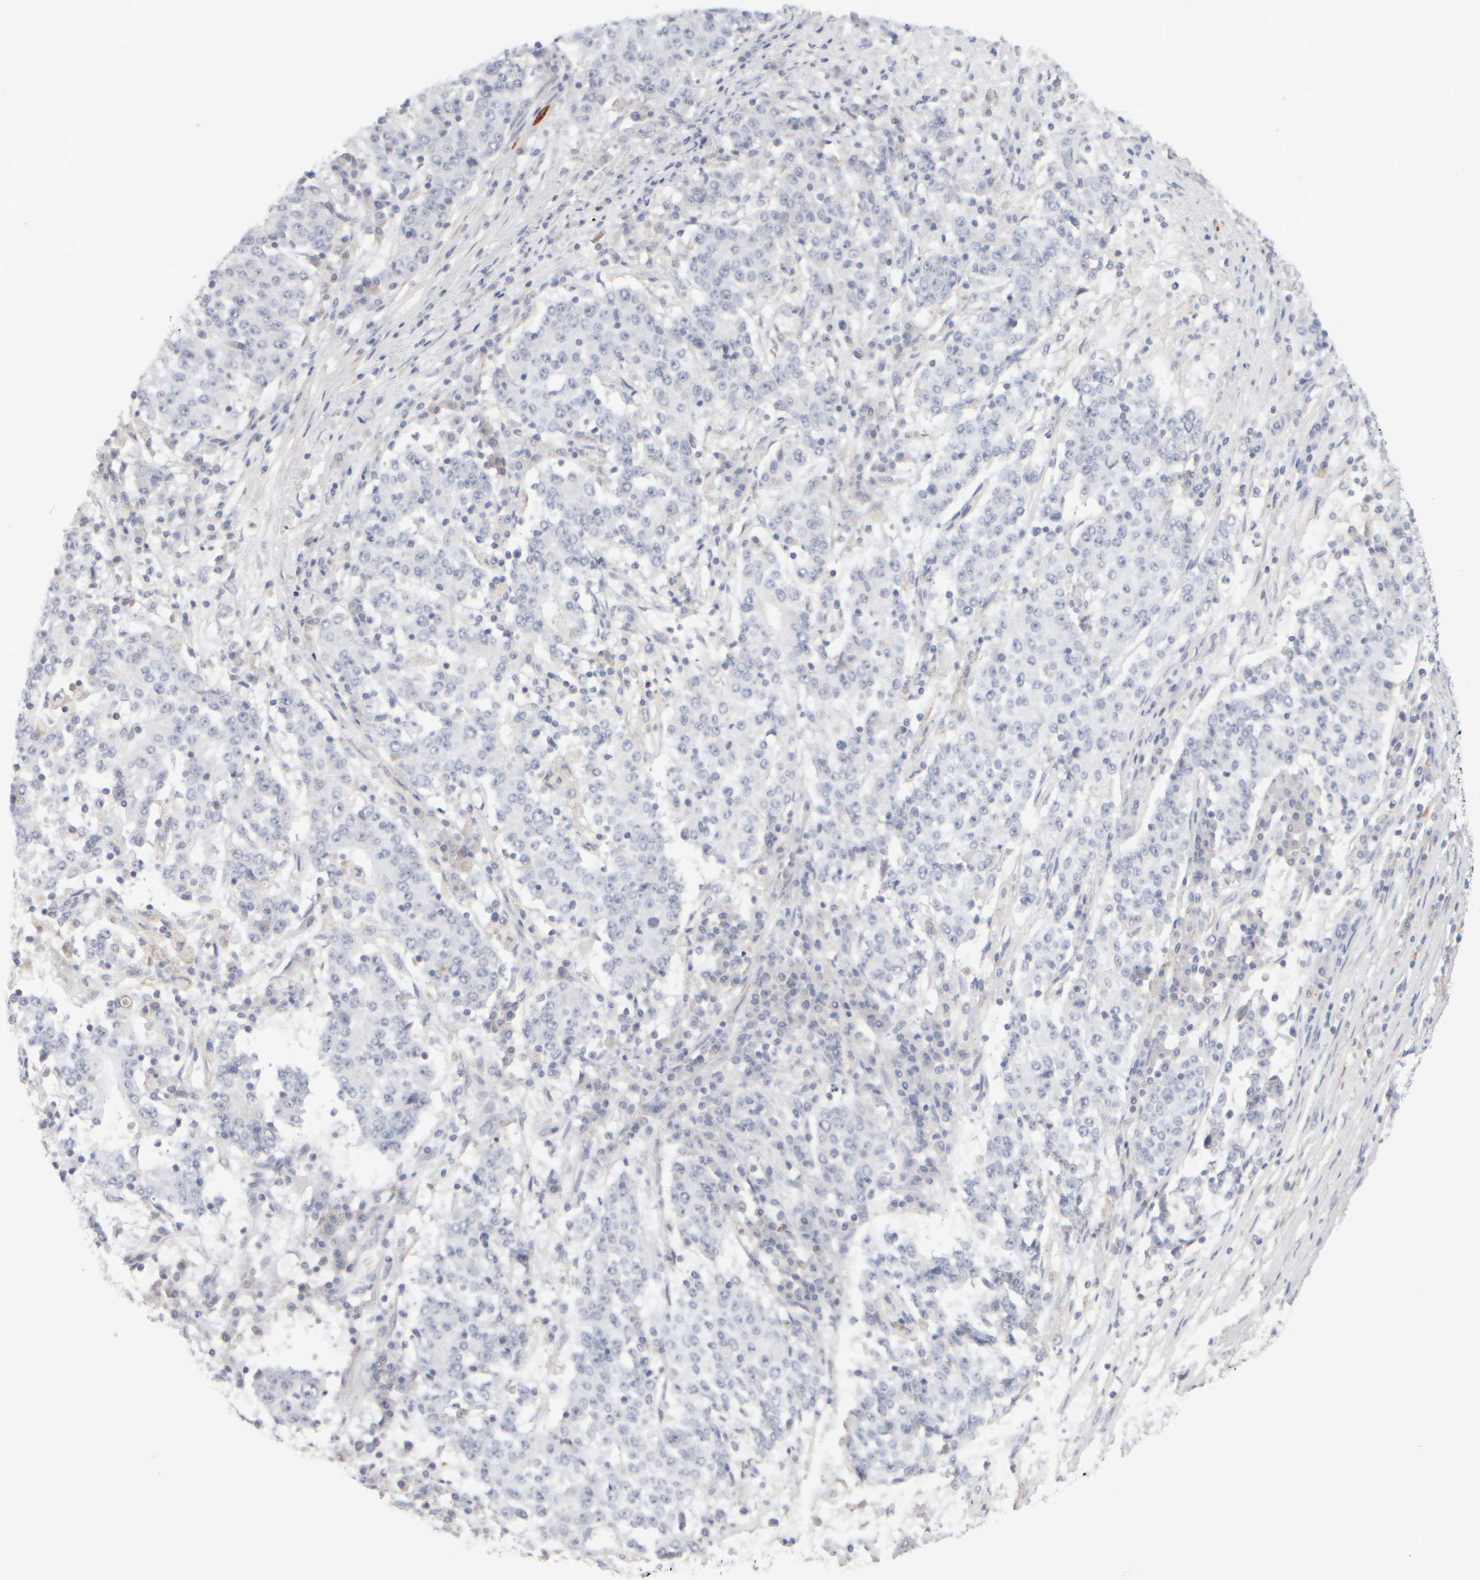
{"staining": {"intensity": "negative", "quantity": "none", "location": "none"}, "tissue": "stomach cancer", "cell_type": "Tumor cells", "image_type": "cancer", "snomed": [{"axis": "morphology", "description": "Adenocarcinoma, NOS"}, {"axis": "topography", "description": "Stomach"}], "caption": "There is no significant staining in tumor cells of stomach adenocarcinoma.", "gene": "ZNF112", "patient": {"sex": "male", "age": 59}}